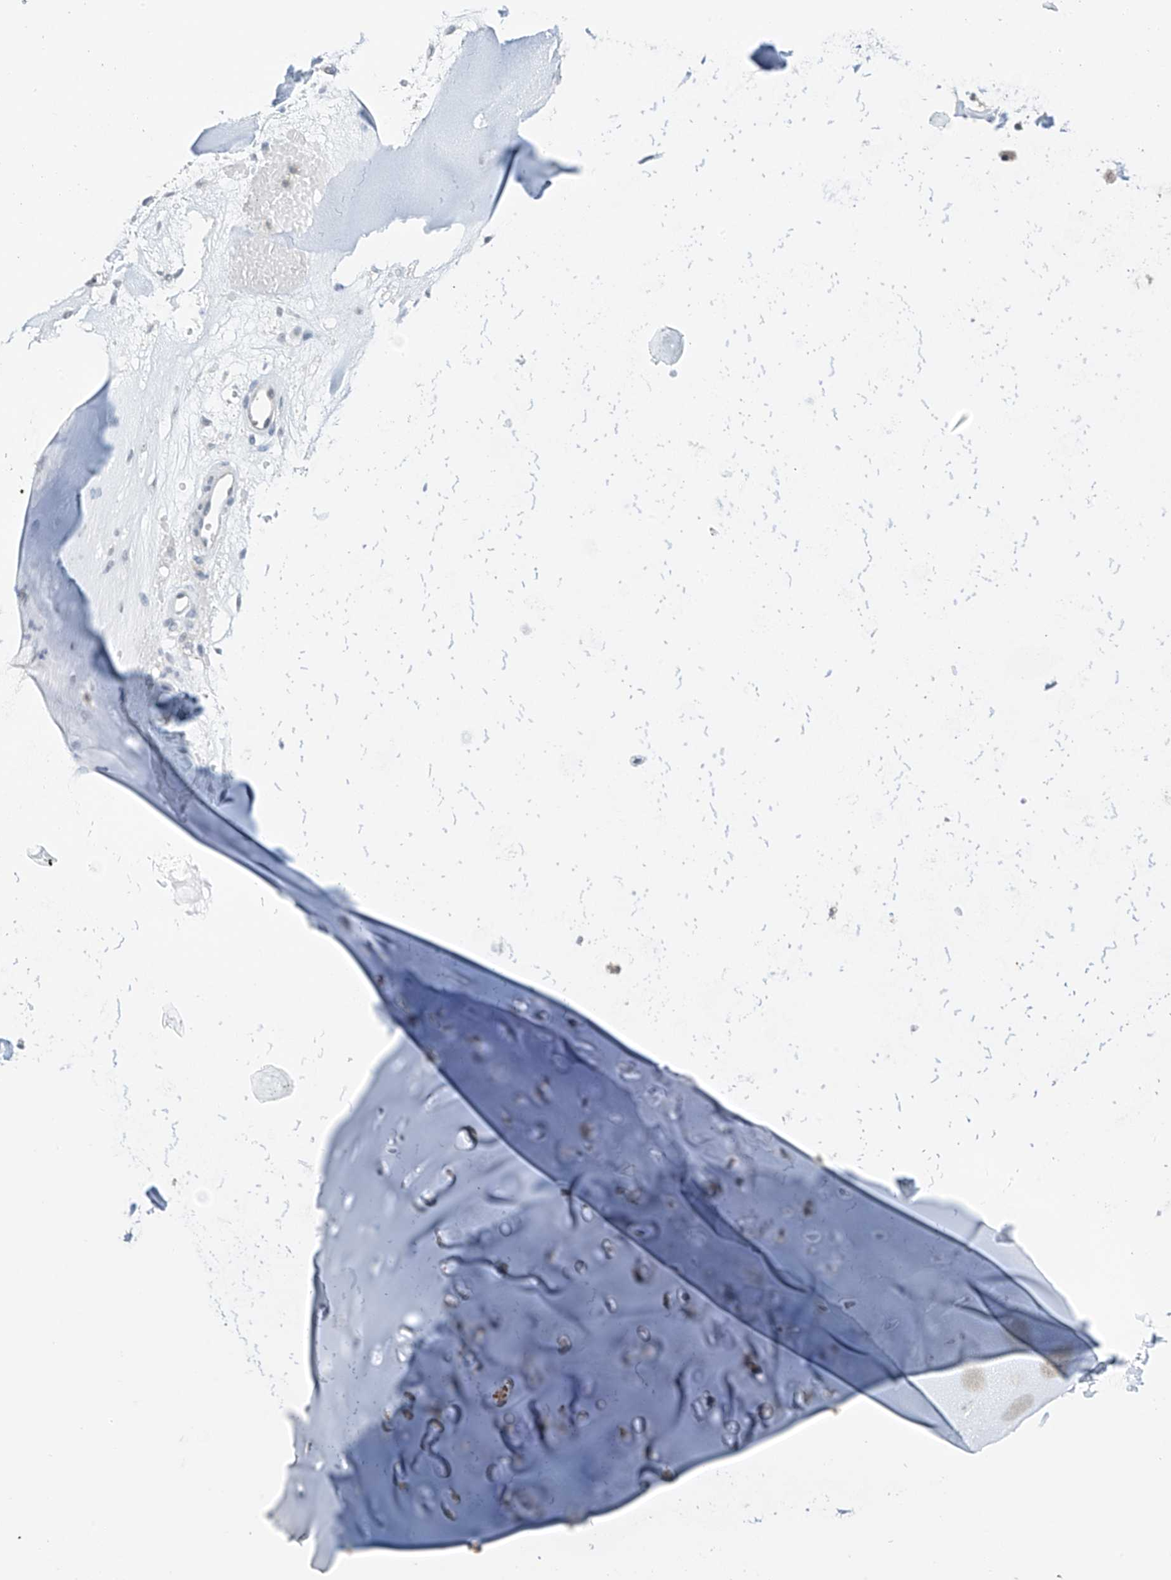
{"staining": {"intensity": "negative", "quantity": "none", "location": "none"}, "tissue": "adipose tissue", "cell_type": "Adipocytes", "image_type": "normal", "snomed": [{"axis": "morphology", "description": "Normal tissue, NOS"}, {"axis": "morphology", "description": "Basal cell carcinoma"}, {"axis": "topography", "description": "Cartilage tissue"}, {"axis": "topography", "description": "Nasopharynx"}, {"axis": "topography", "description": "Oral tissue"}], "caption": "Adipocytes are negative for protein expression in benign human adipose tissue.", "gene": "APLF", "patient": {"sex": "female", "age": 77}}